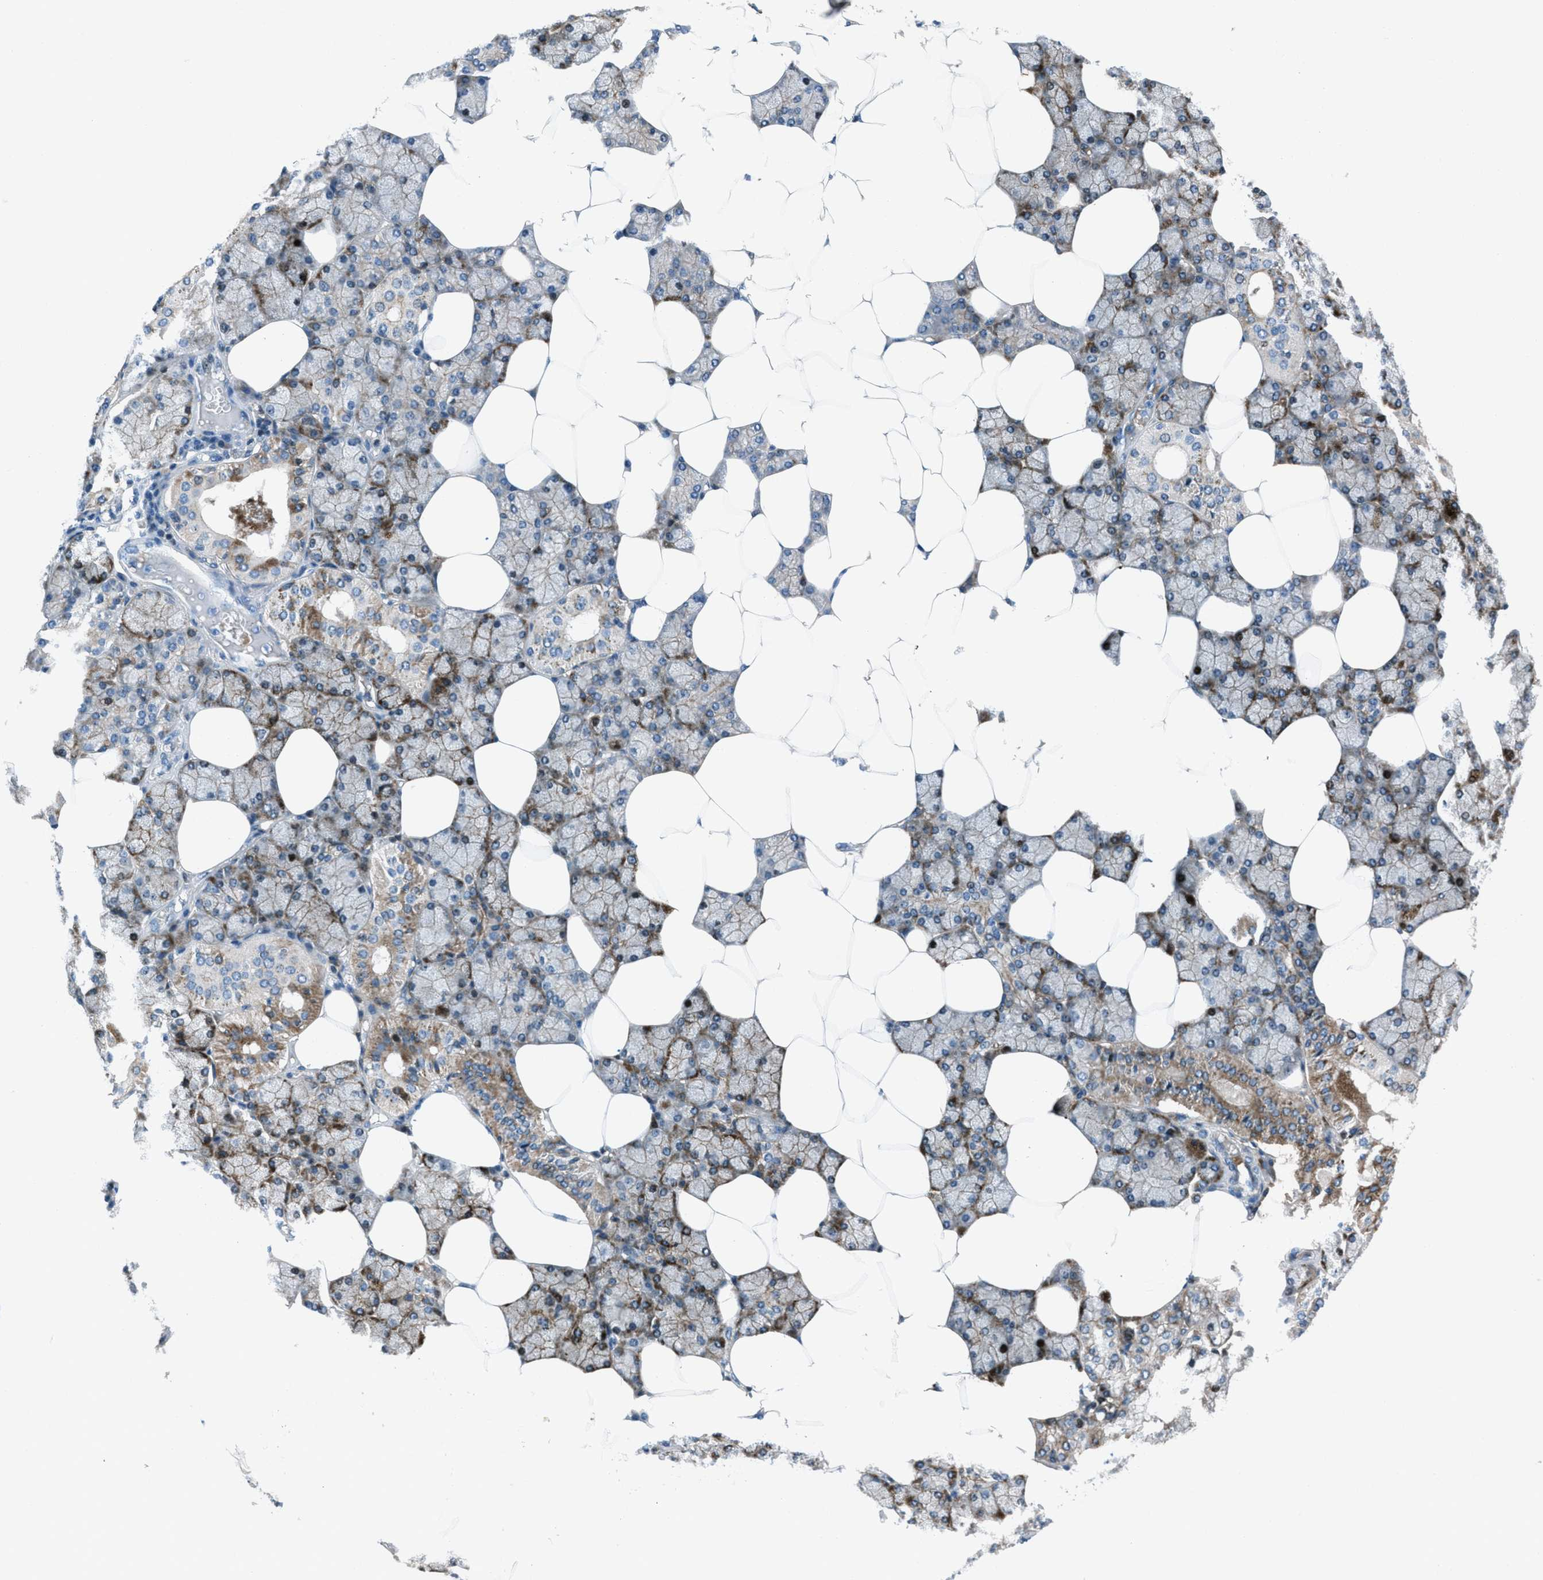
{"staining": {"intensity": "weak", "quantity": "25%-75%", "location": "cytoplasmic/membranous"}, "tissue": "salivary gland", "cell_type": "Glandular cells", "image_type": "normal", "snomed": [{"axis": "morphology", "description": "Normal tissue, NOS"}, {"axis": "topography", "description": "Salivary gland"}], "caption": "Human salivary gland stained for a protein (brown) displays weak cytoplasmic/membranous positive staining in about 25%-75% of glandular cells.", "gene": "FBN1", "patient": {"sex": "male", "age": 62}}